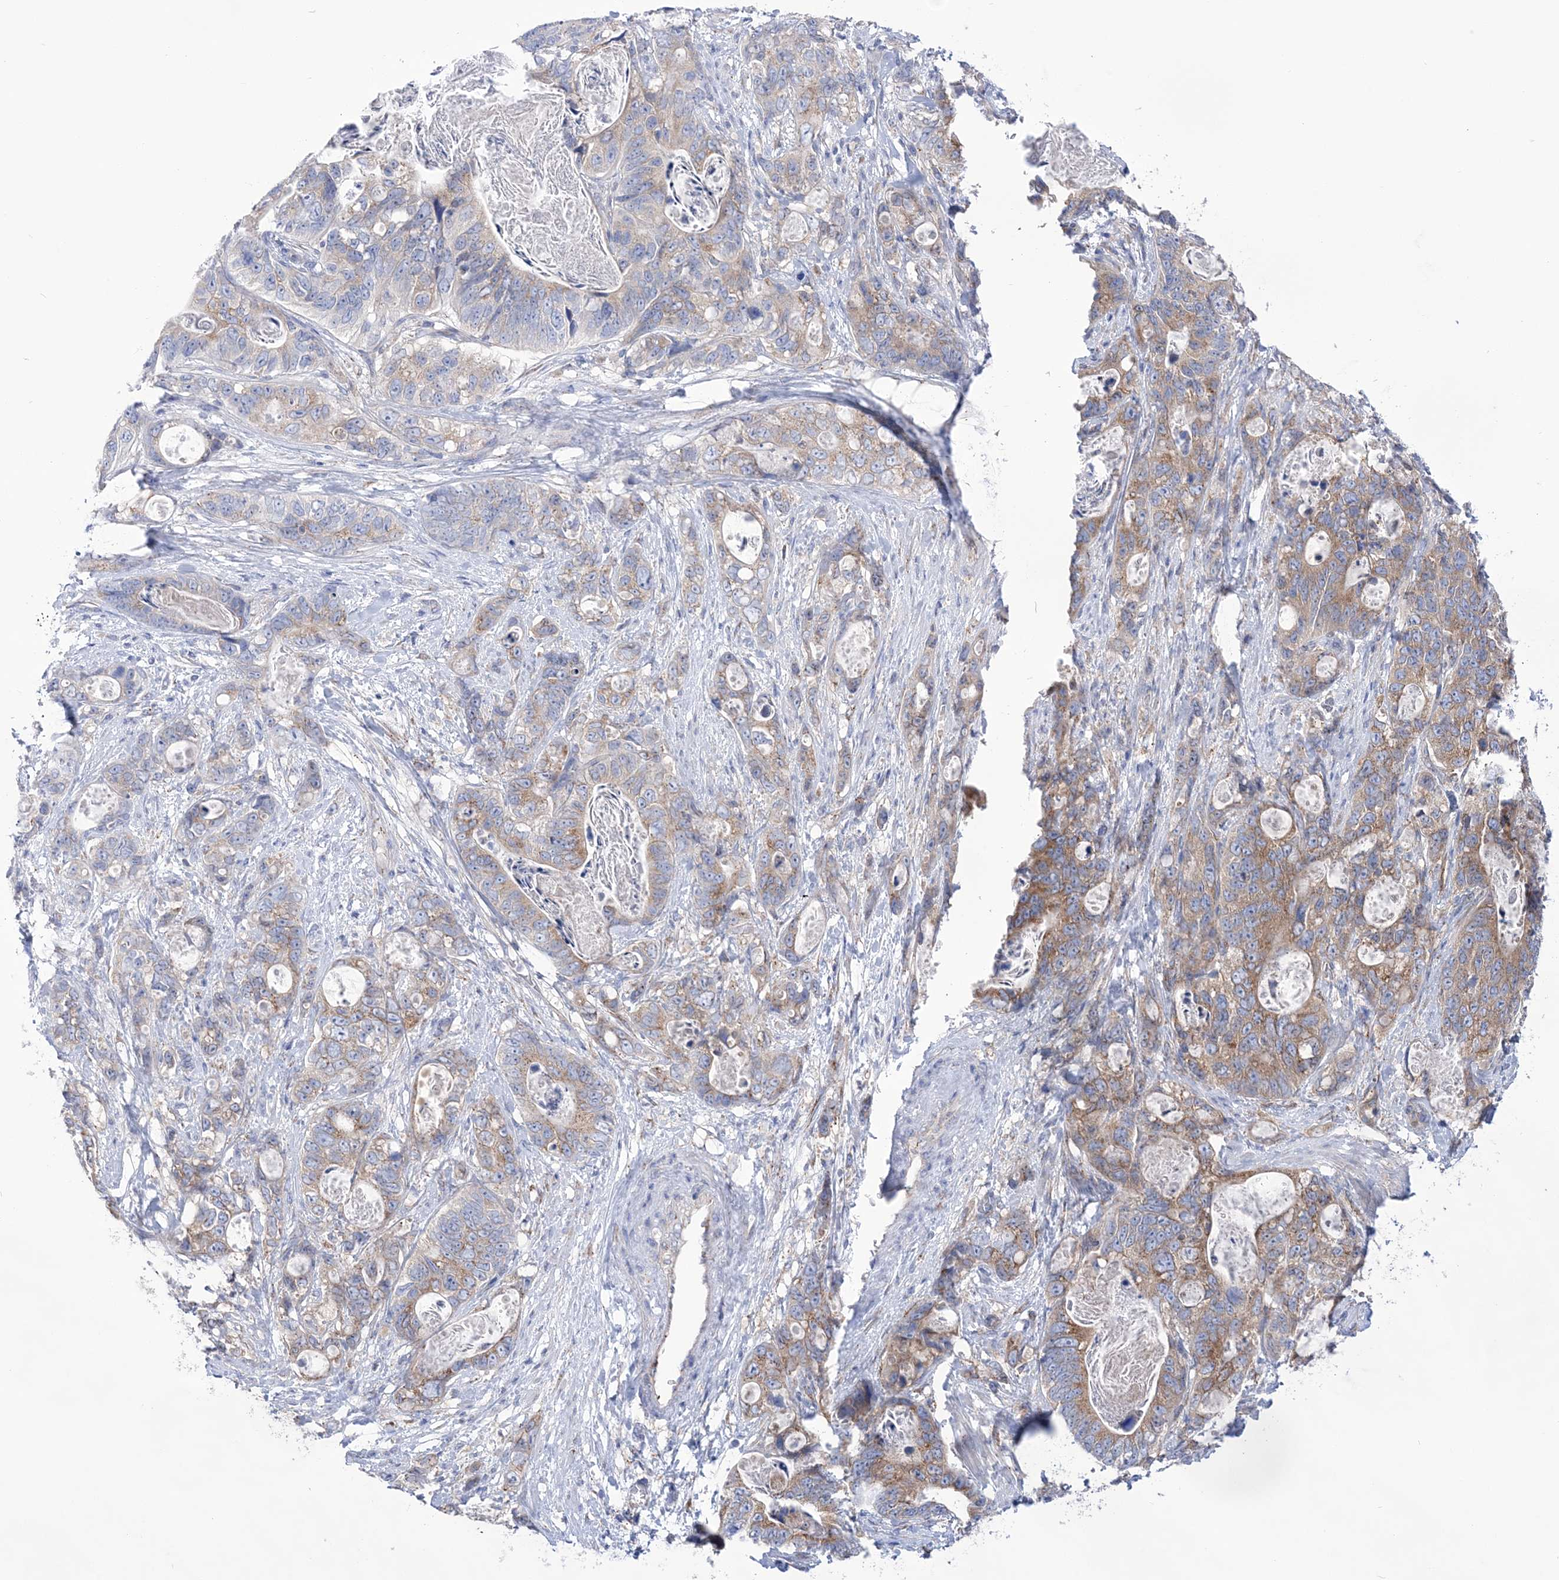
{"staining": {"intensity": "moderate", "quantity": ">75%", "location": "cytoplasmic/membranous"}, "tissue": "stomach cancer", "cell_type": "Tumor cells", "image_type": "cancer", "snomed": [{"axis": "morphology", "description": "Normal tissue, NOS"}, {"axis": "morphology", "description": "Adenocarcinoma, NOS"}, {"axis": "topography", "description": "Stomach"}], "caption": "Protein staining reveals moderate cytoplasmic/membranous positivity in approximately >75% of tumor cells in adenocarcinoma (stomach).", "gene": "COPB2", "patient": {"sex": "female", "age": 89}}